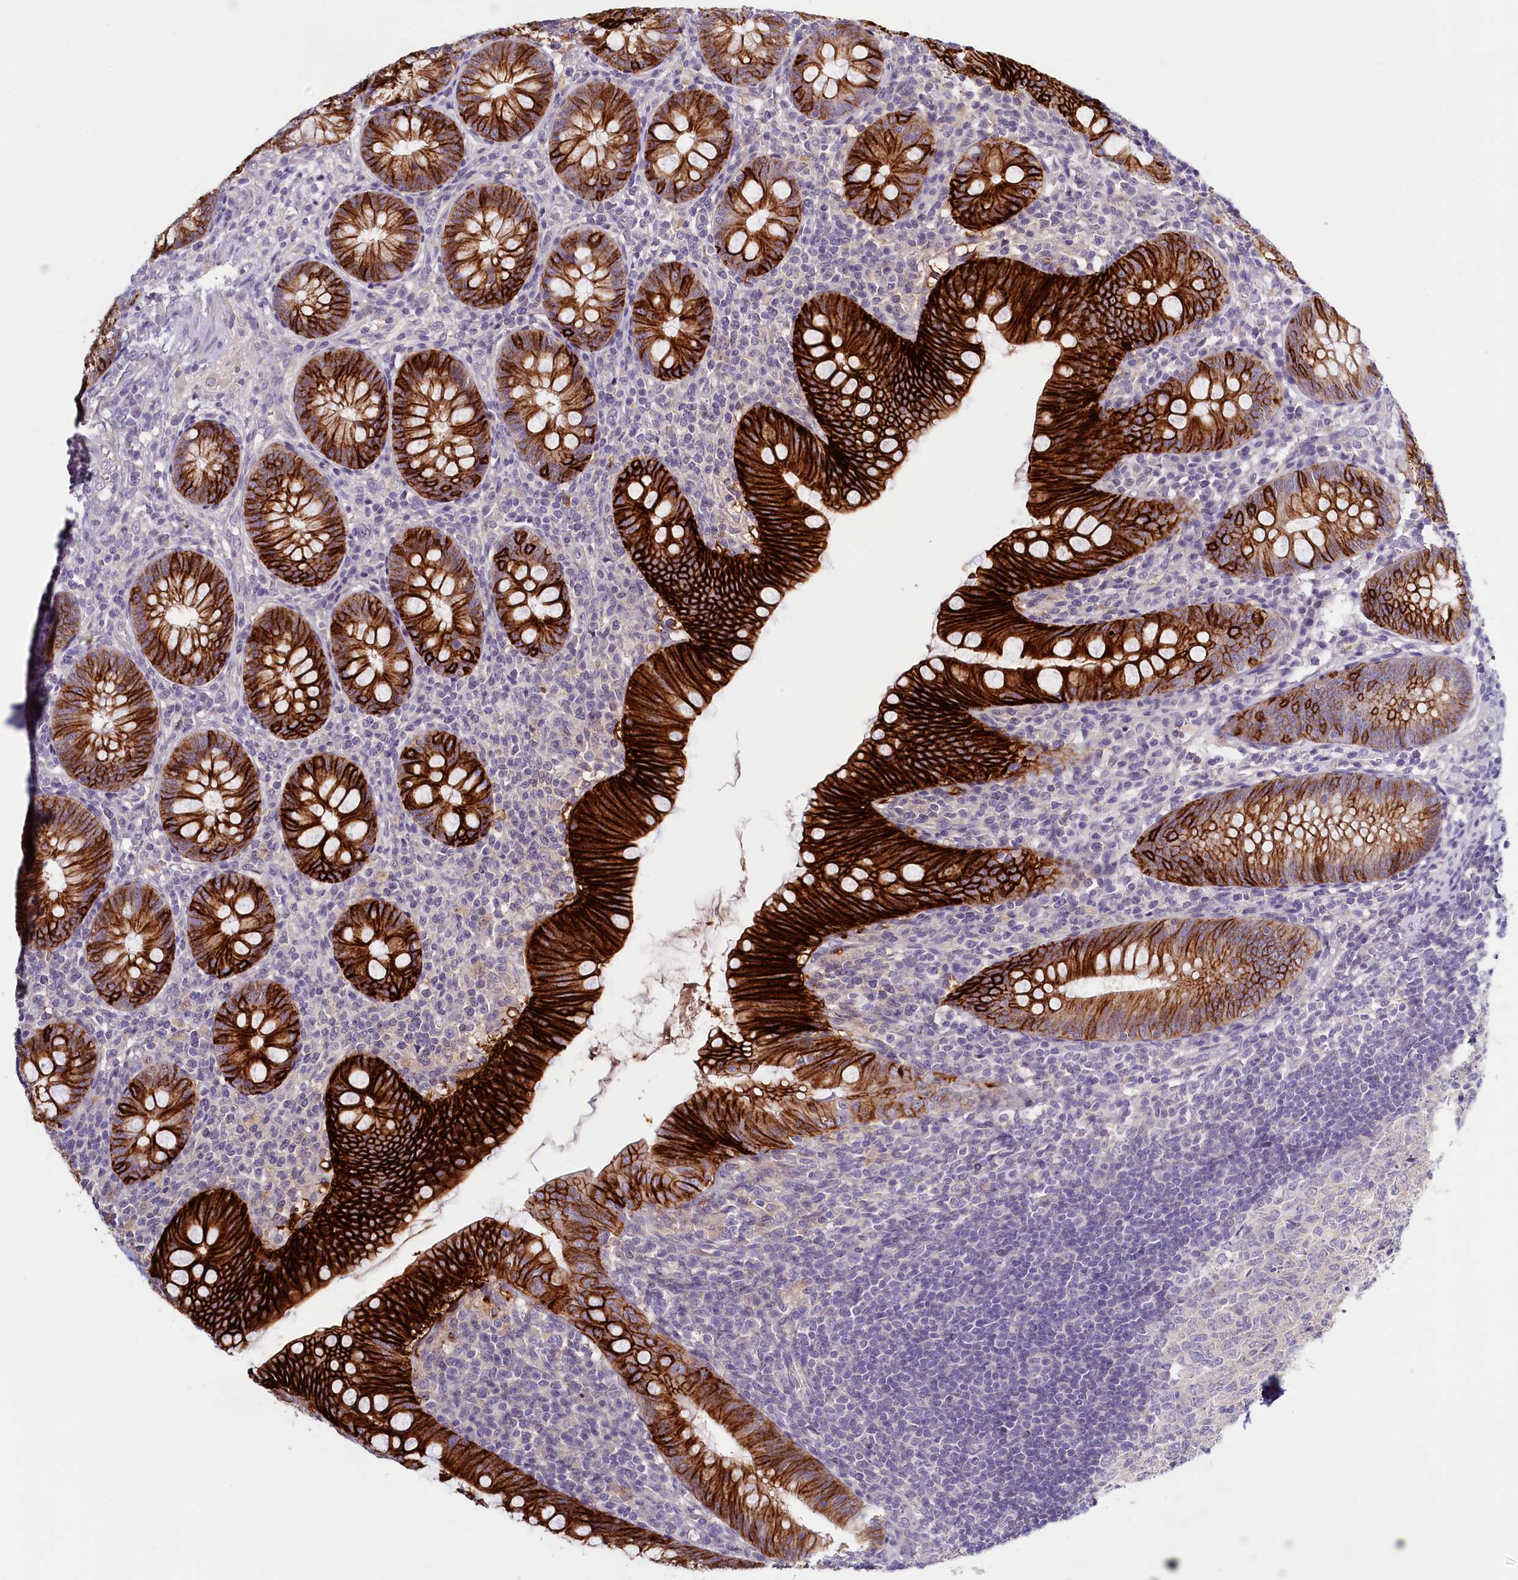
{"staining": {"intensity": "strong", "quantity": ">75%", "location": "cytoplasmic/membranous"}, "tissue": "appendix", "cell_type": "Glandular cells", "image_type": "normal", "snomed": [{"axis": "morphology", "description": "Normal tissue, NOS"}, {"axis": "topography", "description": "Appendix"}], "caption": "Strong cytoplasmic/membranous staining for a protein is present in about >75% of glandular cells of normal appendix using immunohistochemistry (IHC).", "gene": "PDE6D", "patient": {"sex": "male", "age": 14}}